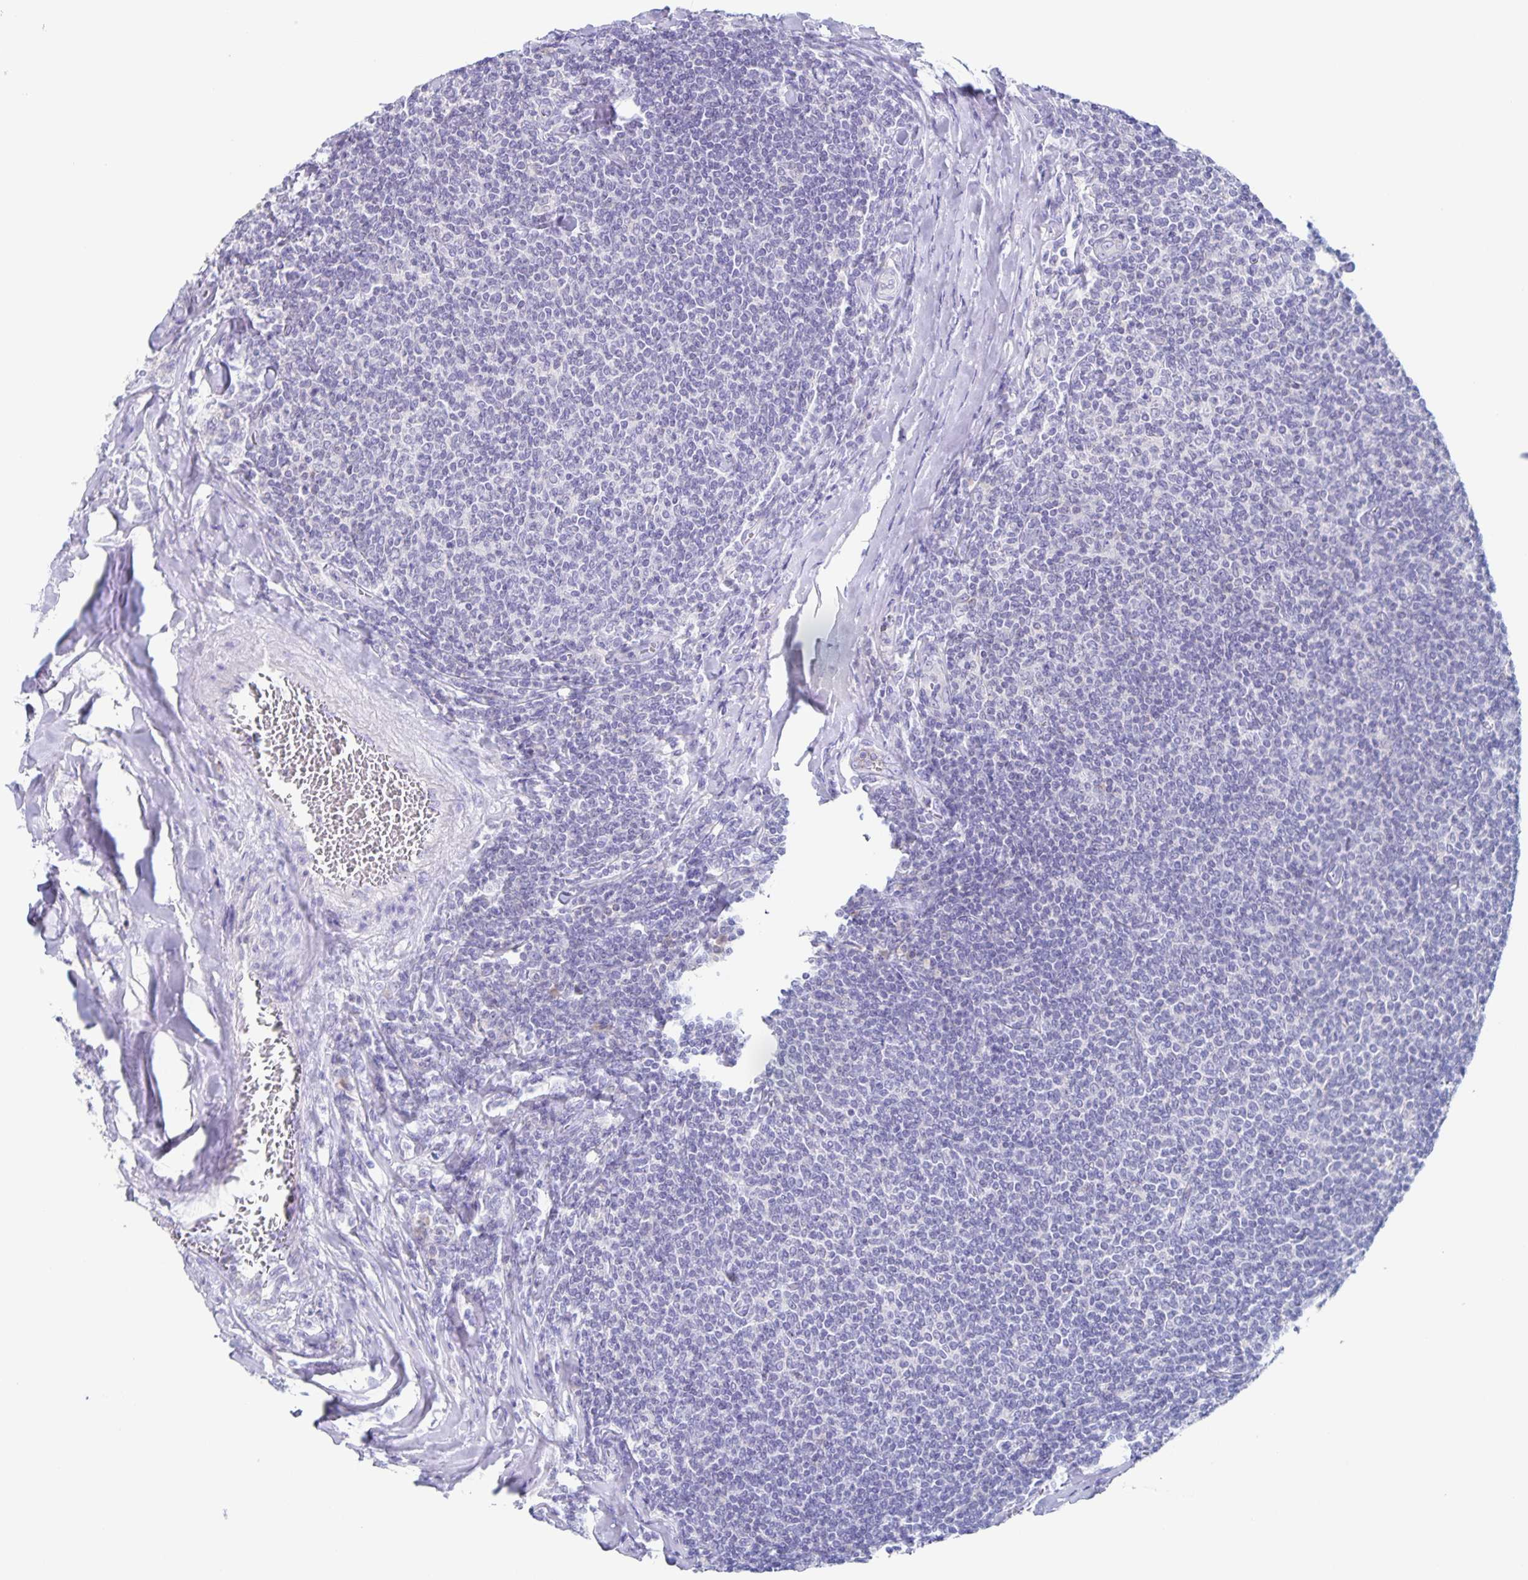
{"staining": {"intensity": "negative", "quantity": "none", "location": "none"}, "tissue": "lymphoma", "cell_type": "Tumor cells", "image_type": "cancer", "snomed": [{"axis": "morphology", "description": "Malignant lymphoma, non-Hodgkin's type, Low grade"}, {"axis": "topography", "description": "Lymph node"}], "caption": "Tumor cells are negative for protein expression in human low-grade malignant lymphoma, non-Hodgkin's type.", "gene": "RPL36A", "patient": {"sex": "male", "age": 52}}